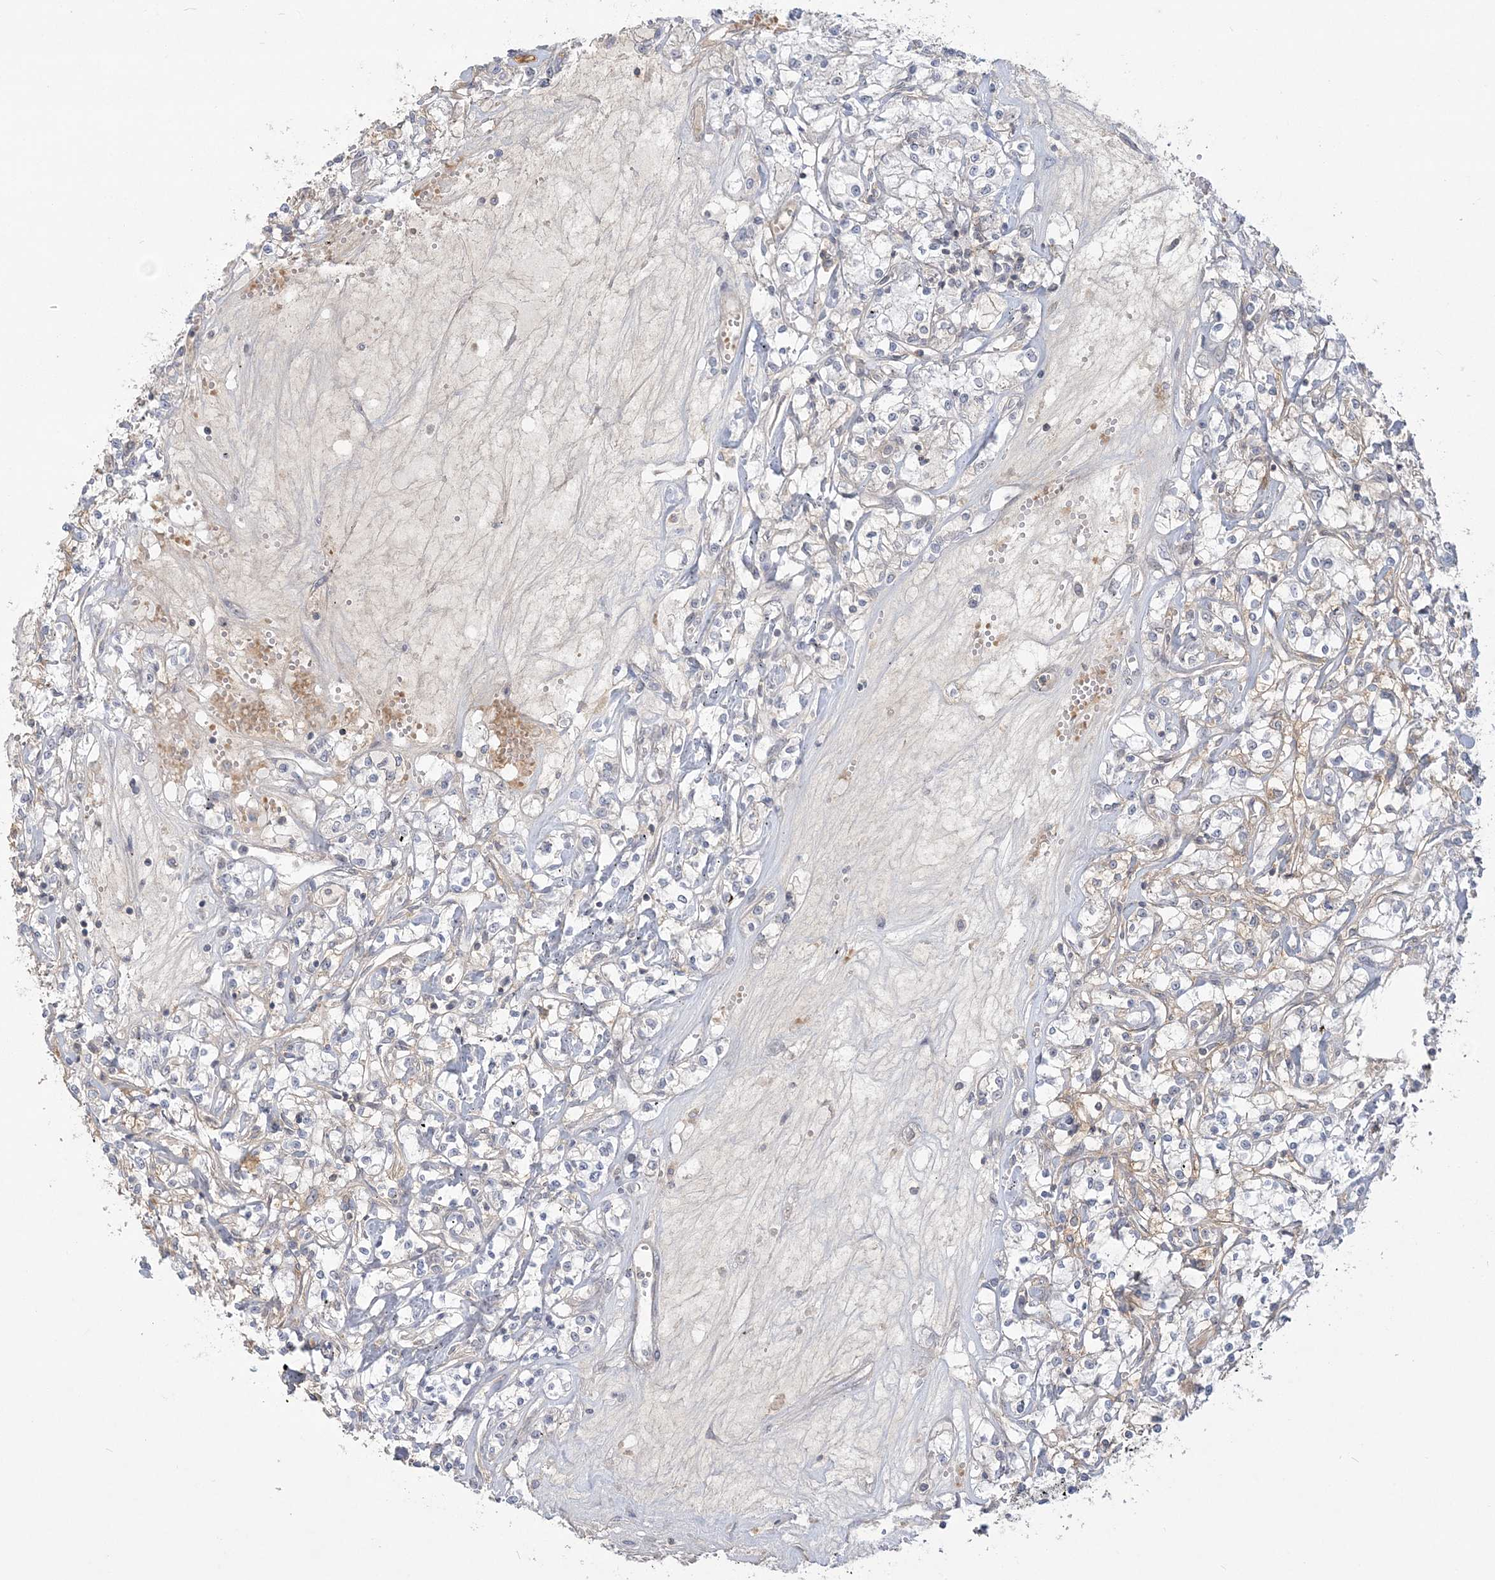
{"staining": {"intensity": "weak", "quantity": "25%-75%", "location": "cytoplasmic/membranous"}, "tissue": "renal cancer", "cell_type": "Tumor cells", "image_type": "cancer", "snomed": [{"axis": "morphology", "description": "Adenocarcinoma, NOS"}, {"axis": "topography", "description": "Kidney"}], "caption": "Adenocarcinoma (renal) stained with immunohistochemistry (IHC) exhibits weak cytoplasmic/membranous positivity in approximately 25%-75% of tumor cells.", "gene": "ANKS1A", "patient": {"sex": "female", "age": 59}}